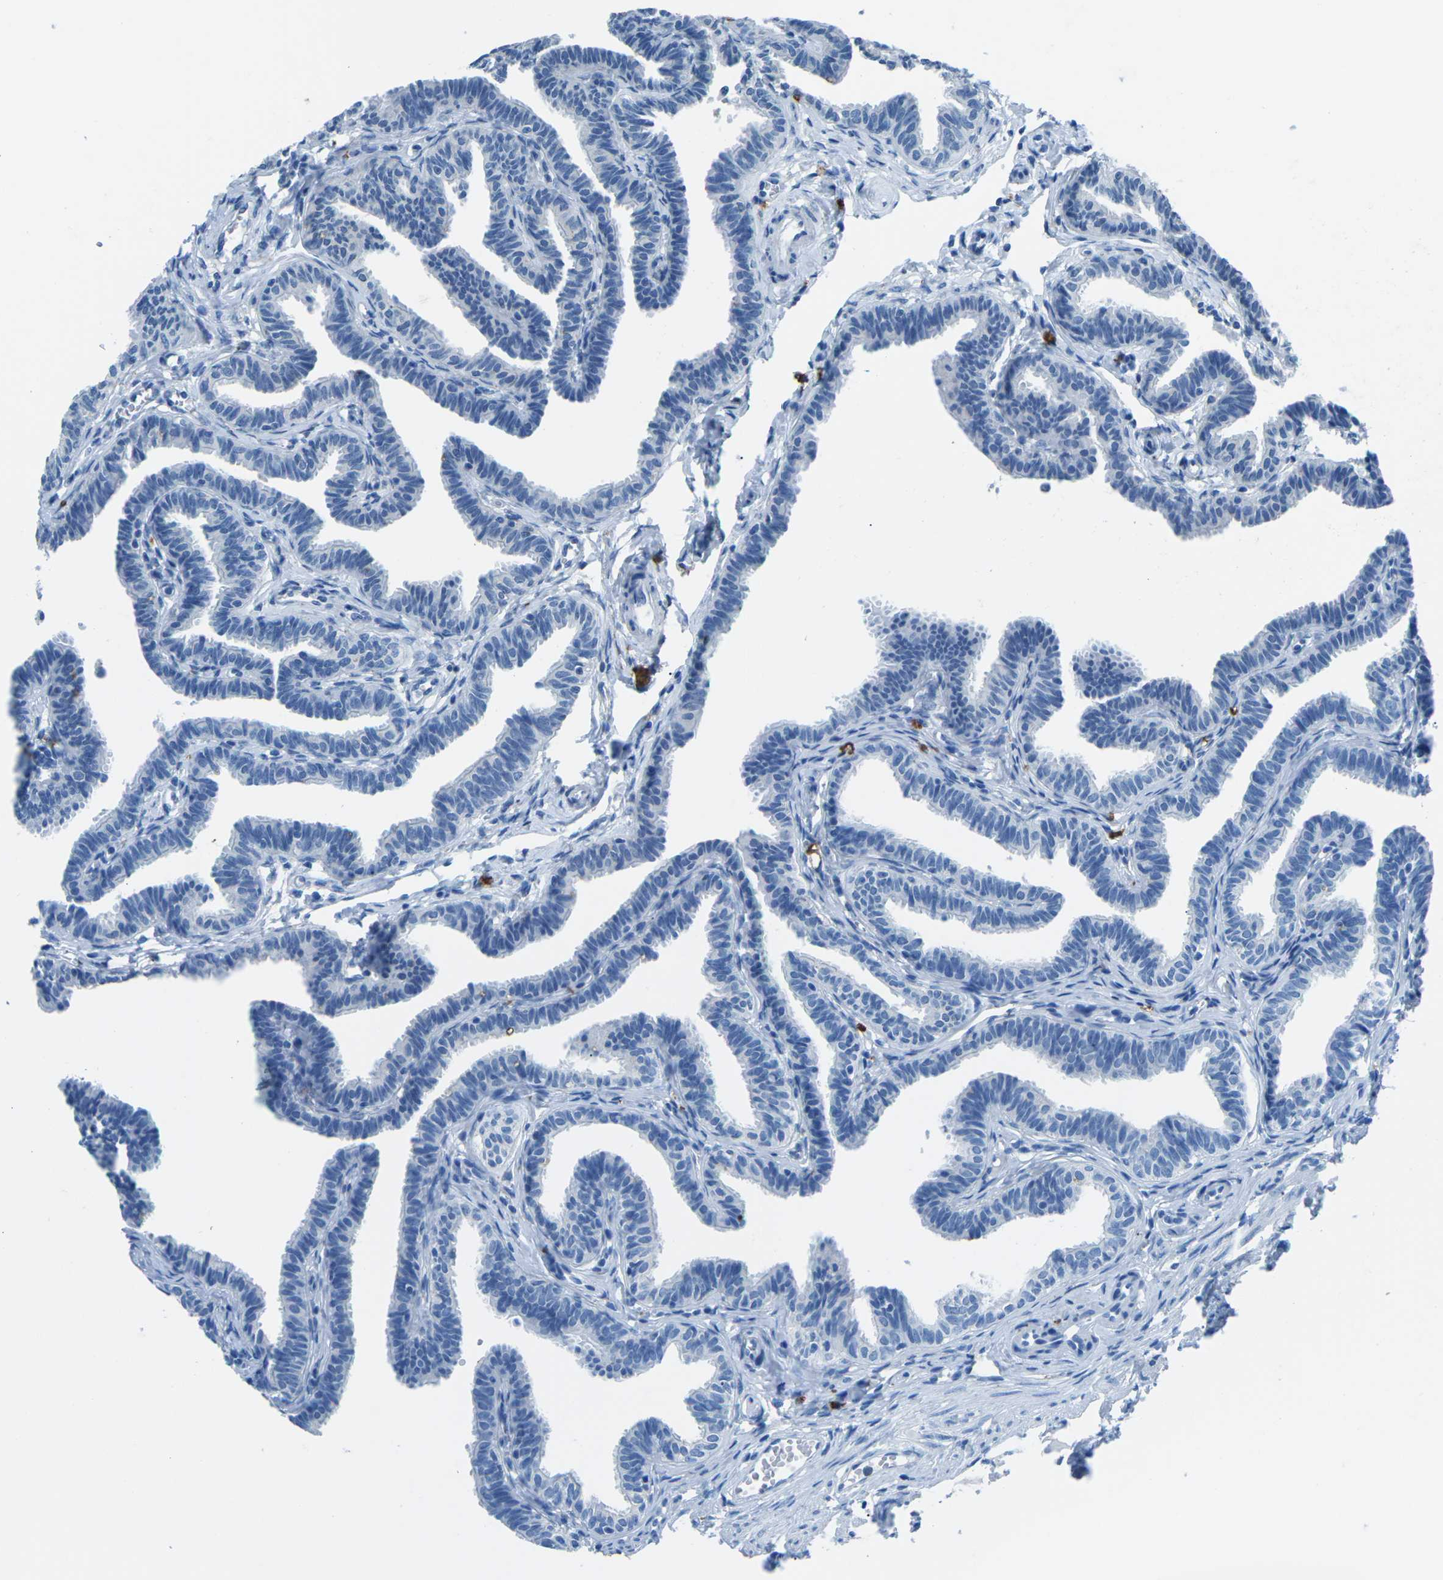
{"staining": {"intensity": "negative", "quantity": "none", "location": "none"}, "tissue": "fallopian tube", "cell_type": "Glandular cells", "image_type": "normal", "snomed": [{"axis": "morphology", "description": "Normal tissue, NOS"}, {"axis": "topography", "description": "Fallopian tube"}, {"axis": "topography", "description": "Ovary"}], "caption": "Fallopian tube stained for a protein using immunohistochemistry (IHC) displays no expression glandular cells.", "gene": "MYH8", "patient": {"sex": "female", "age": 23}}